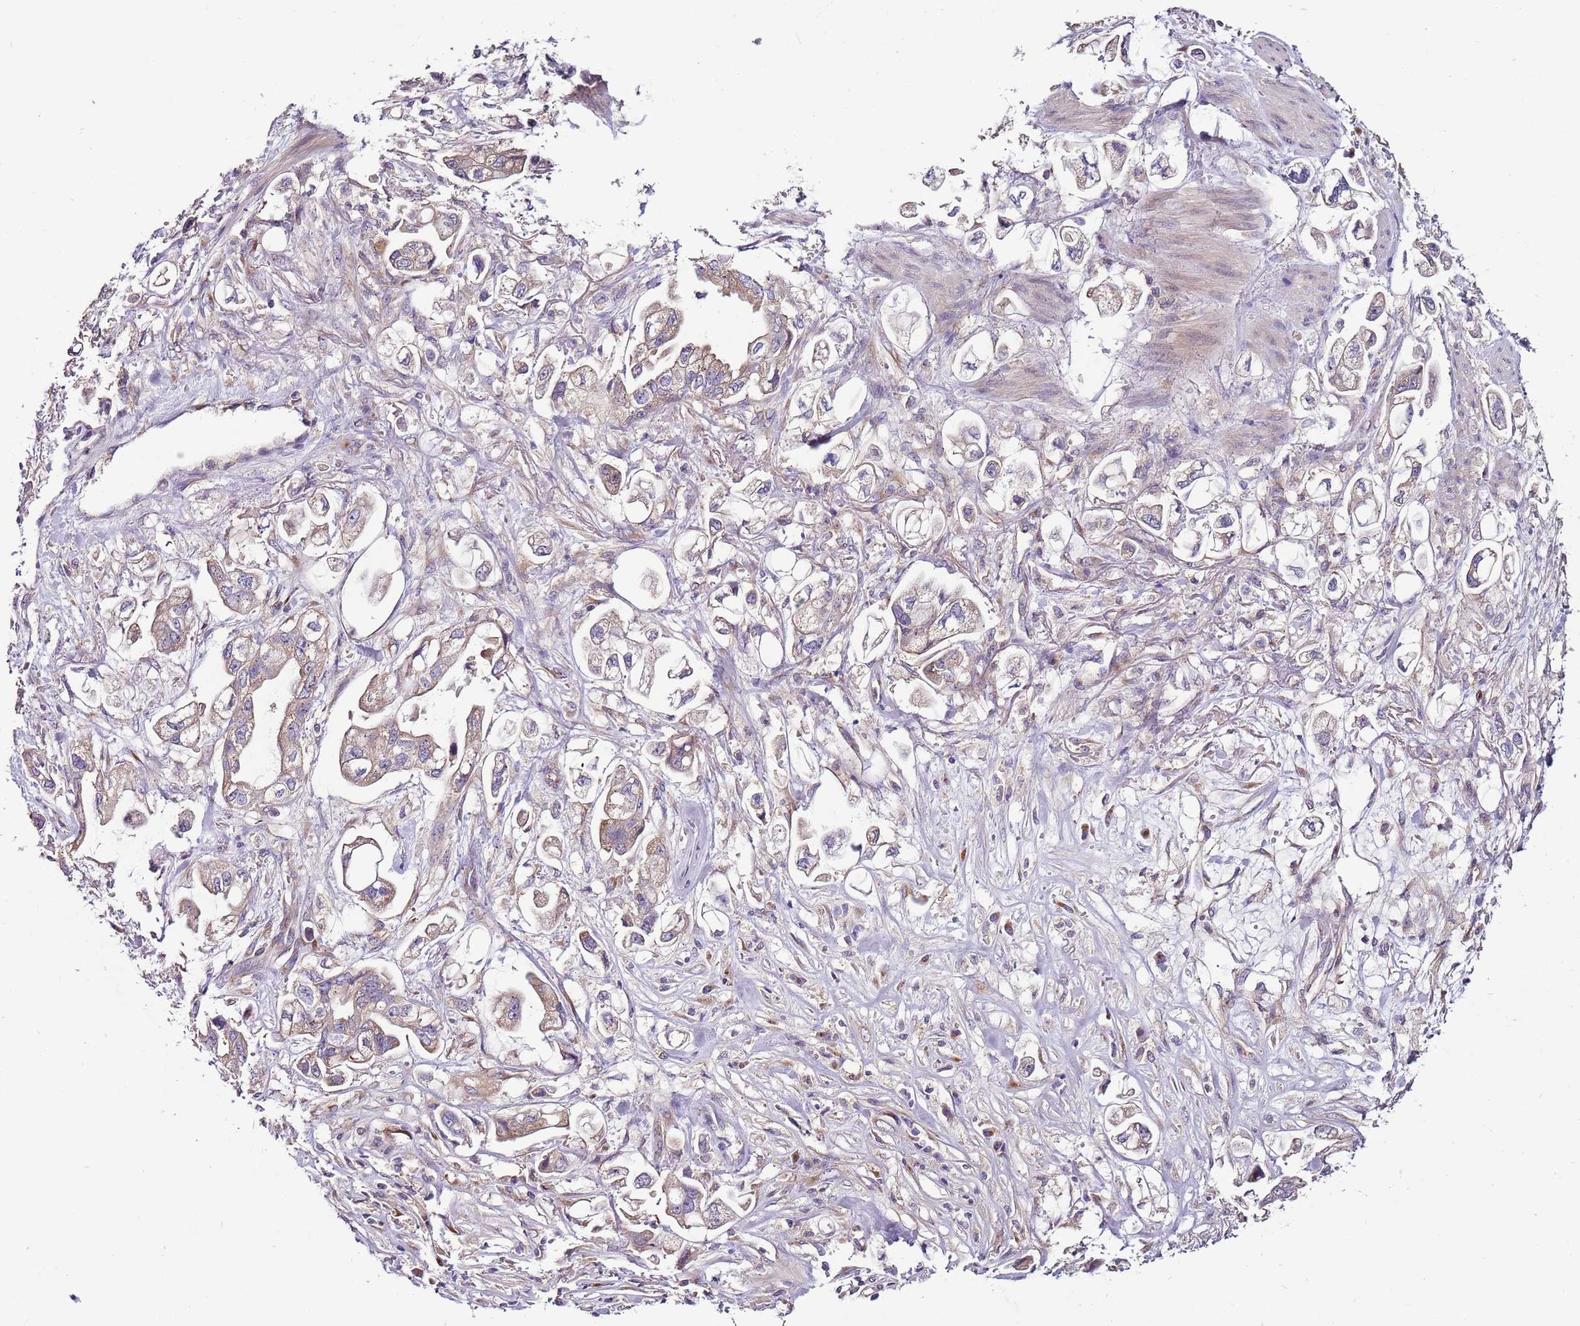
{"staining": {"intensity": "weak", "quantity": "25%-75%", "location": "cytoplasmic/membranous"}, "tissue": "stomach cancer", "cell_type": "Tumor cells", "image_type": "cancer", "snomed": [{"axis": "morphology", "description": "Adenocarcinoma, NOS"}, {"axis": "topography", "description": "Stomach"}], "caption": "Tumor cells demonstrate low levels of weak cytoplasmic/membranous expression in about 25%-75% of cells in human stomach adenocarcinoma. The staining was performed using DAB to visualize the protein expression in brown, while the nuclei were stained in blue with hematoxylin (Magnification: 20x).", "gene": "FAM20A", "patient": {"sex": "male", "age": 62}}